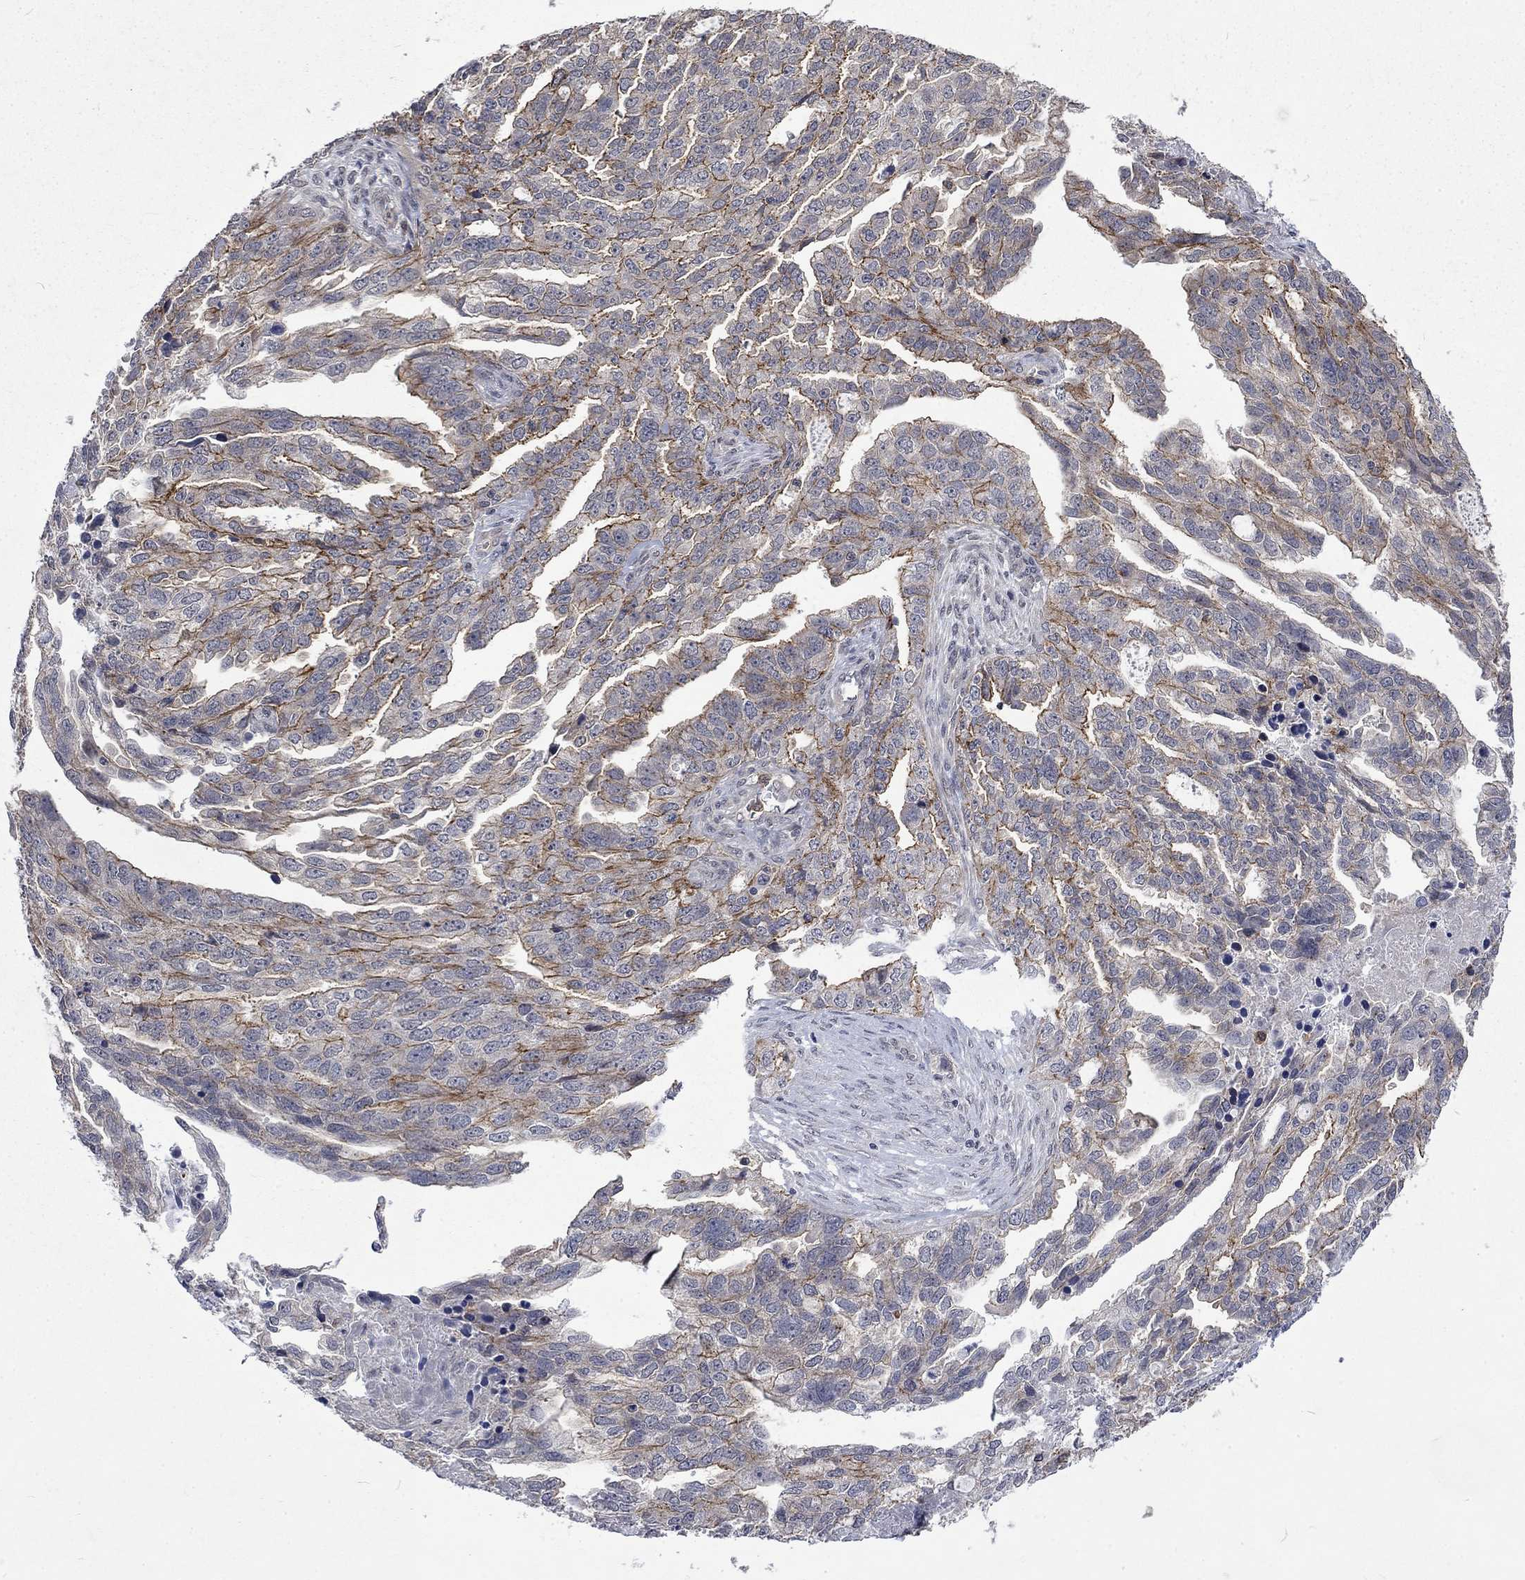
{"staining": {"intensity": "moderate", "quantity": "<25%", "location": "cytoplasmic/membranous"}, "tissue": "ovarian cancer", "cell_type": "Tumor cells", "image_type": "cancer", "snomed": [{"axis": "morphology", "description": "Cystadenocarcinoma, serous, NOS"}, {"axis": "topography", "description": "Ovary"}], "caption": "The histopathology image reveals immunohistochemical staining of serous cystadenocarcinoma (ovarian). There is moderate cytoplasmic/membranous expression is identified in about <25% of tumor cells.", "gene": "PPP1R9A", "patient": {"sex": "female", "age": 51}}